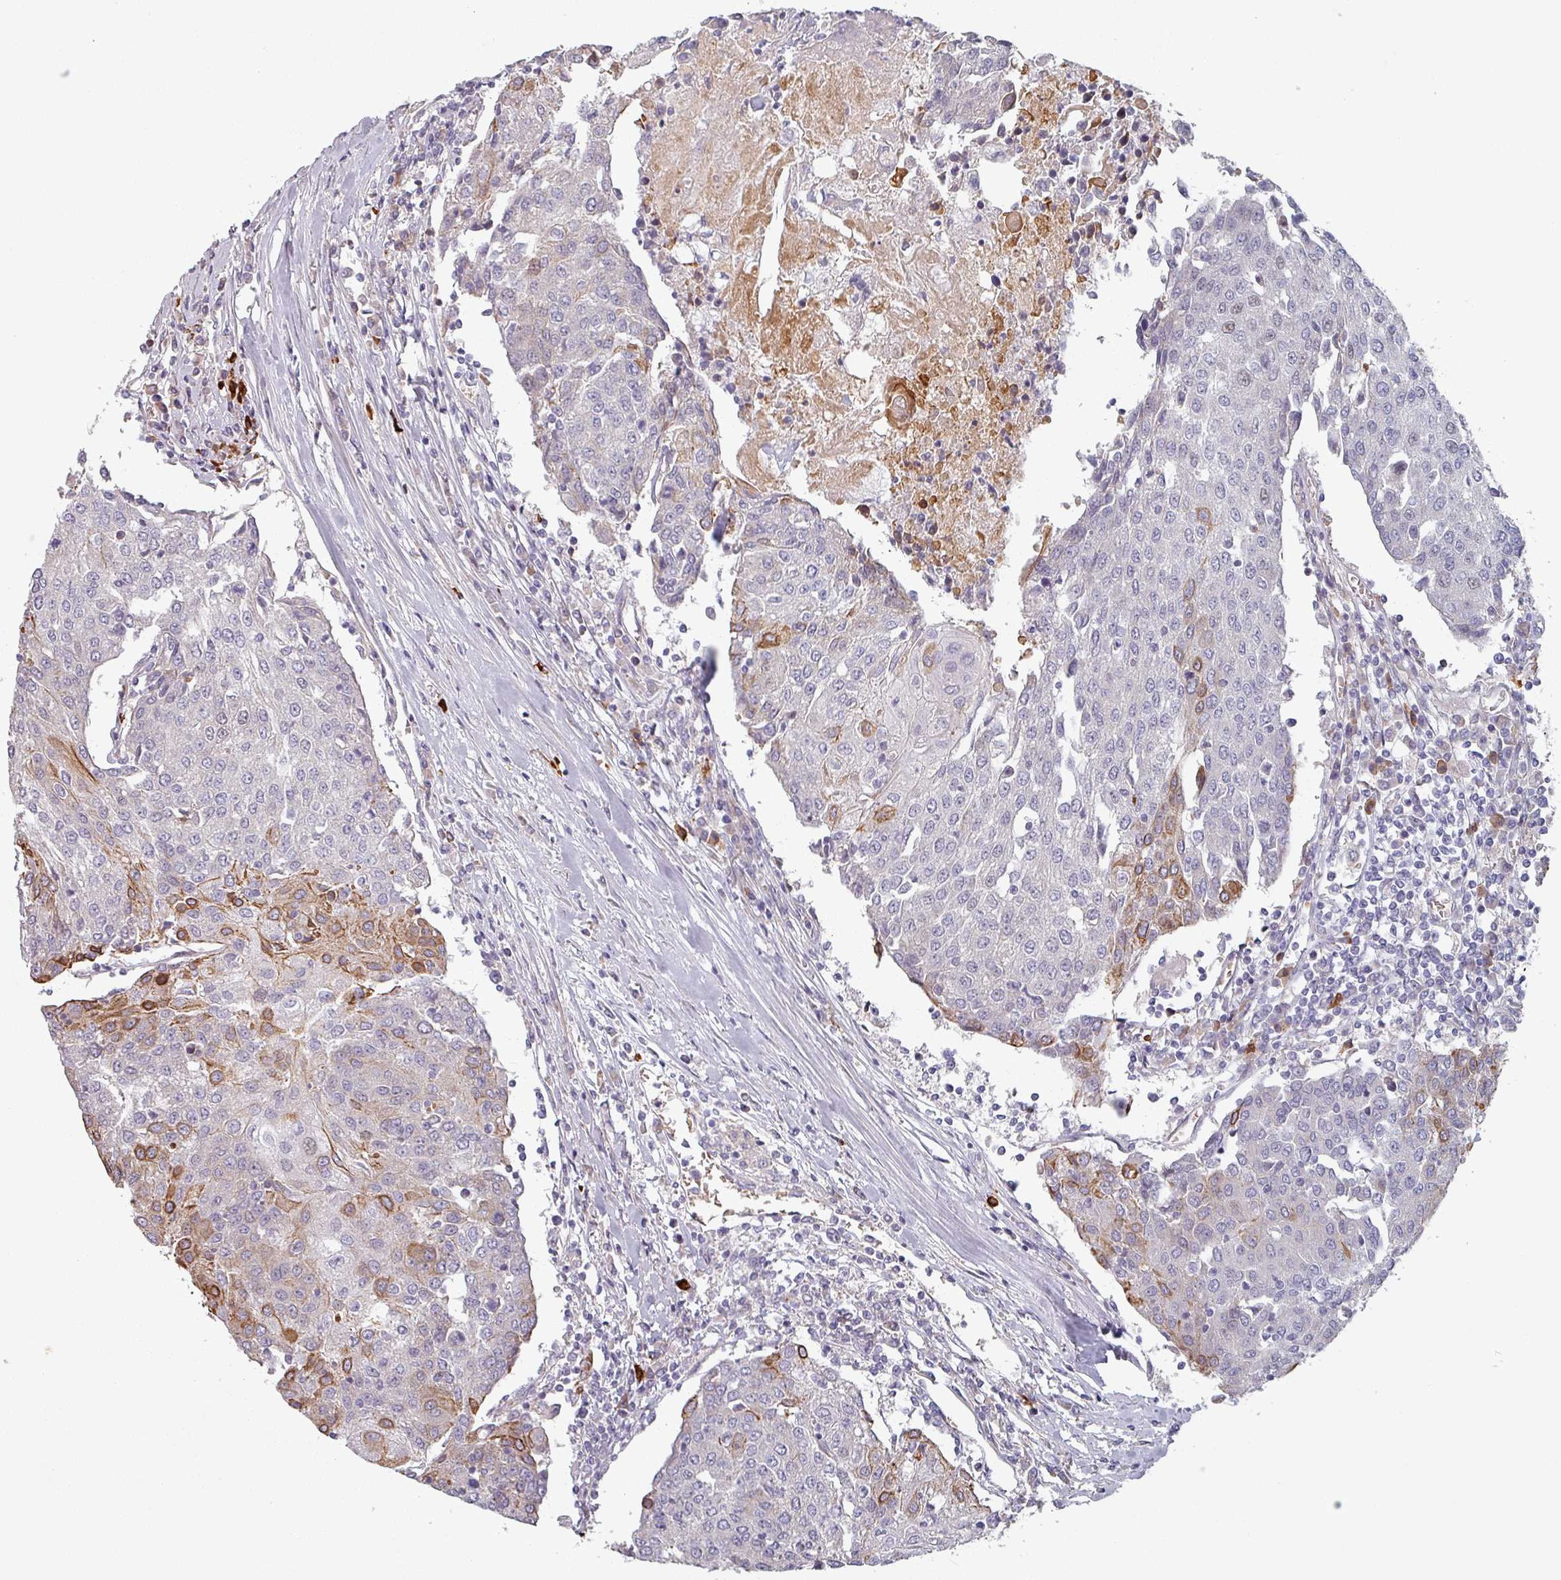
{"staining": {"intensity": "moderate", "quantity": "<25%", "location": "cytoplasmic/membranous"}, "tissue": "urothelial cancer", "cell_type": "Tumor cells", "image_type": "cancer", "snomed": [{"axis": "morphology", "description": "Urothelial carcinoma, High grade"}, {"axis": "topography", "description": "Urinary bladder"}], "caption": "Protein expression by immunohistochemistry (IHC) demonstrates moderate cytoplasmic/membranous expression in approximately <25% of tumor cells in high-grade urothelial carcinoma. Nuclei are stained in blue.", "gene": "C4BPB", "patient": {"sex": "female", "age": 85}}